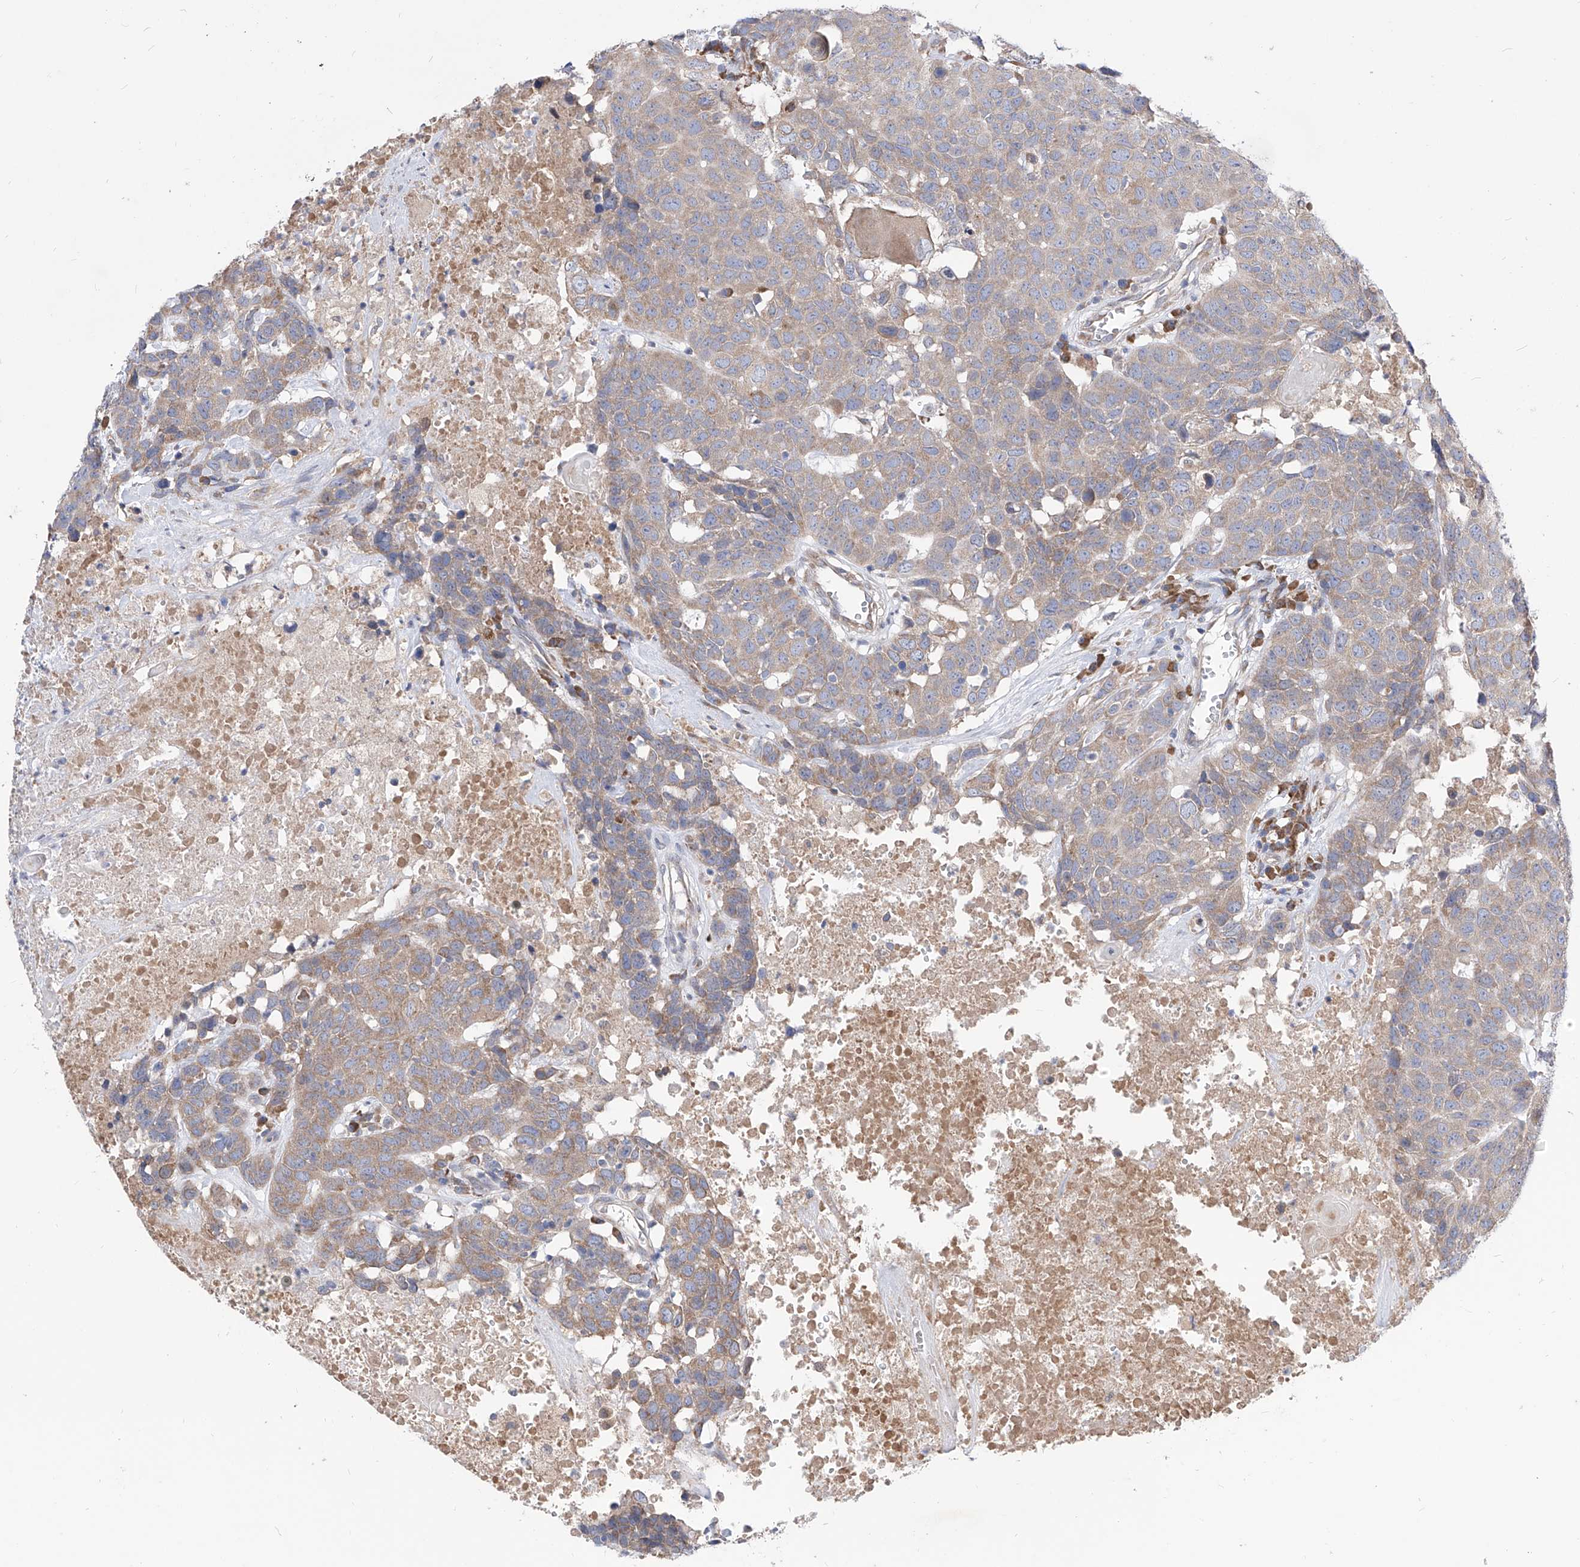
{"staining": {"intensity": "weak", "quantity": ">75%", "location": "cytoplasmic/membranous"}, "tissue": "head and neck cancer", "cell_type": "Tumor cells", "image_type": "cancer", "snomed": [{"axis": "morphology", "description": "Squamous cell carcinoma, NOS"}, {"axis": "topography", "description": "Head-Neck"}], "caption": "Human head and neck cancer (squamous cell carcinoma) stained with a protein marker reveals weak staining in tumor cells.", "gene": "UFL1", "patient": {"sex": "male", "age": 66}}